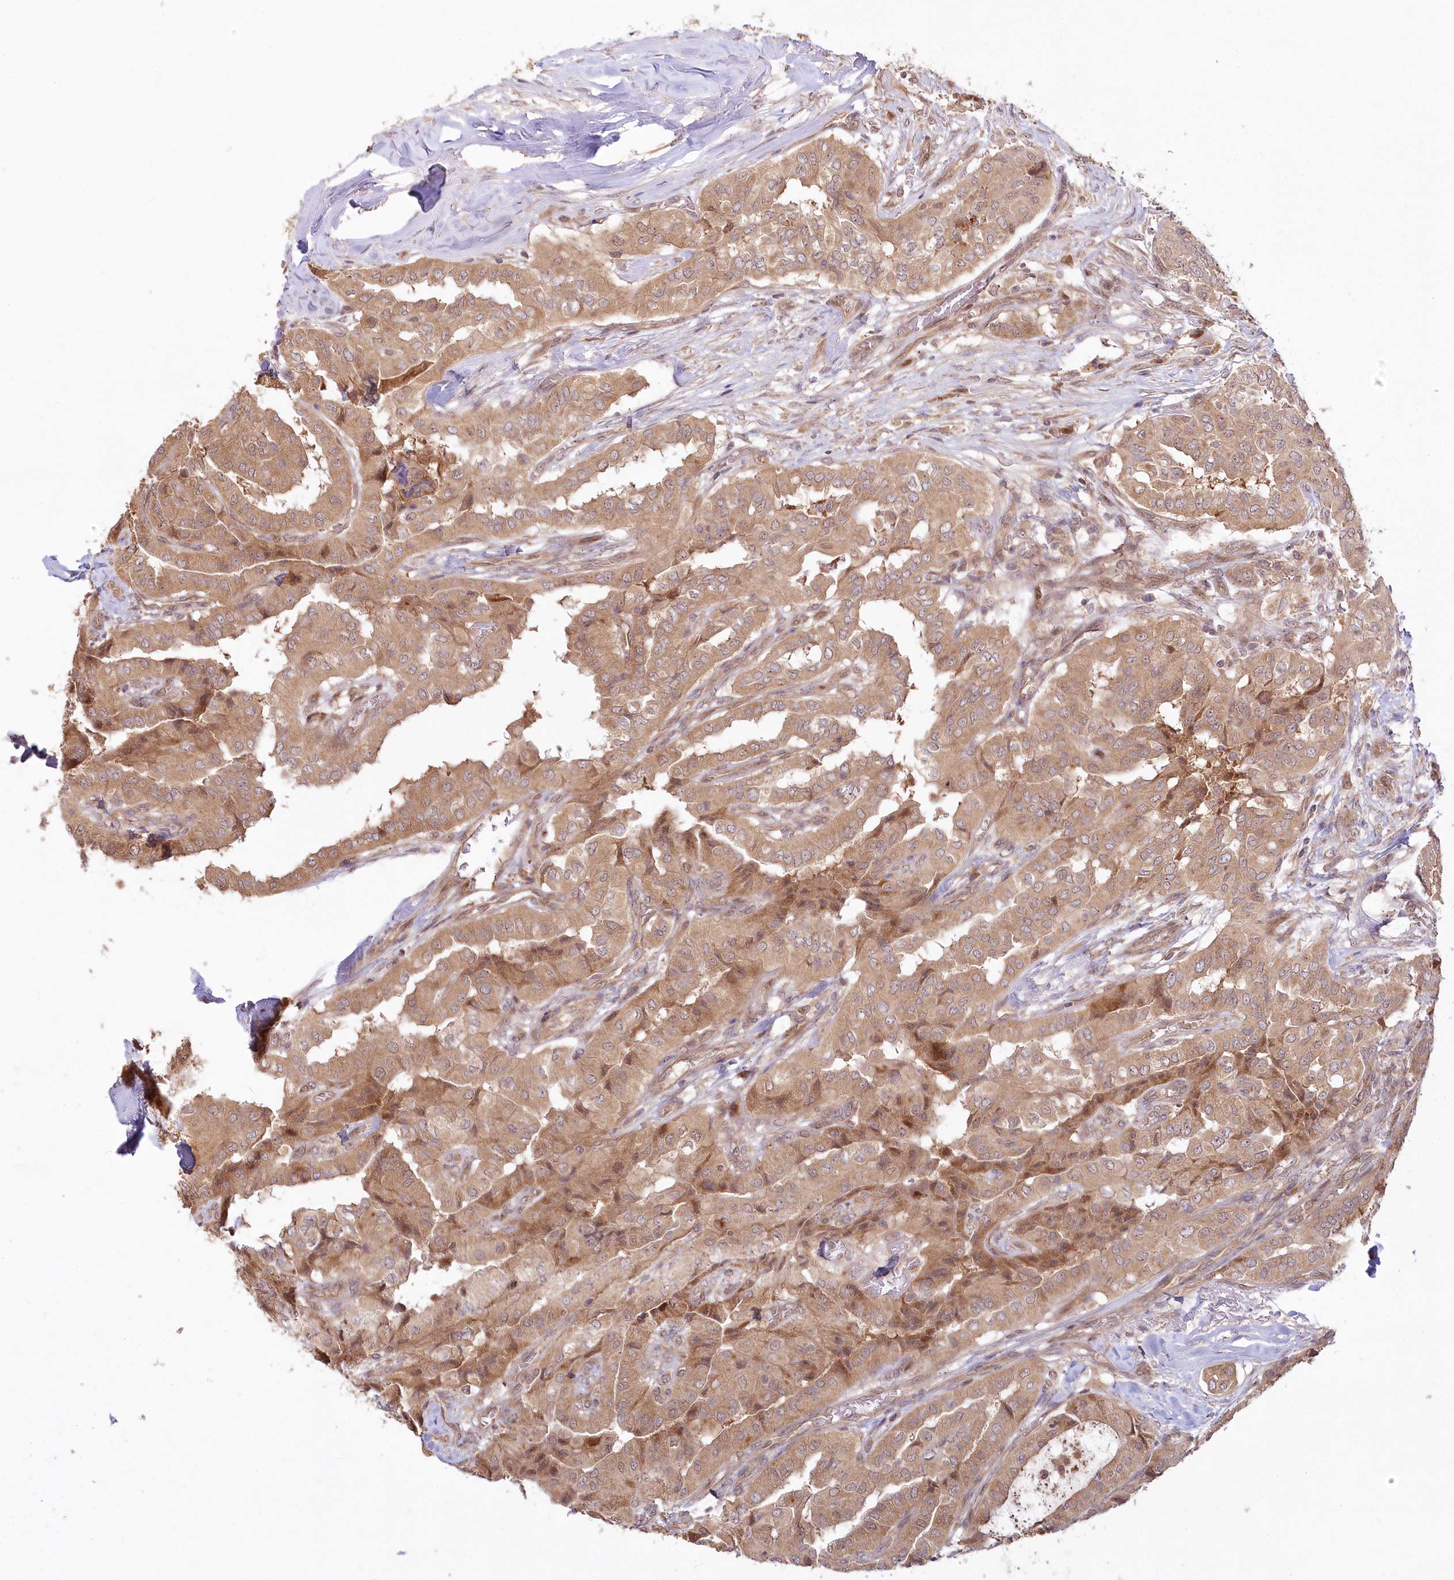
{"staining": {"intensity": "moderate", "quantity": ">75%", "location": "cytoplasmic/membranous"}, "tissue": "thyroid cancer", "cell_type": "Tumor cells", "image_type": "cancer", "snomed": [{"axis": "morphology", "description": "Papillary adenocarcinoma, NOS"}, {"axis": "topography", "description": "Thyroid gland"}], "caption": "A high-resolution image shows IHC staining of thyroid cancer (papillary adenocarcinoma), which displays moderate cytoplasmic/membranous positivity in approximately >75% of tumor cells. The protein of interest is shown in brown color, while the nuclei are stained blue.", "gene": "CEP70", "patient": {"sex": "female", "age": 59}}